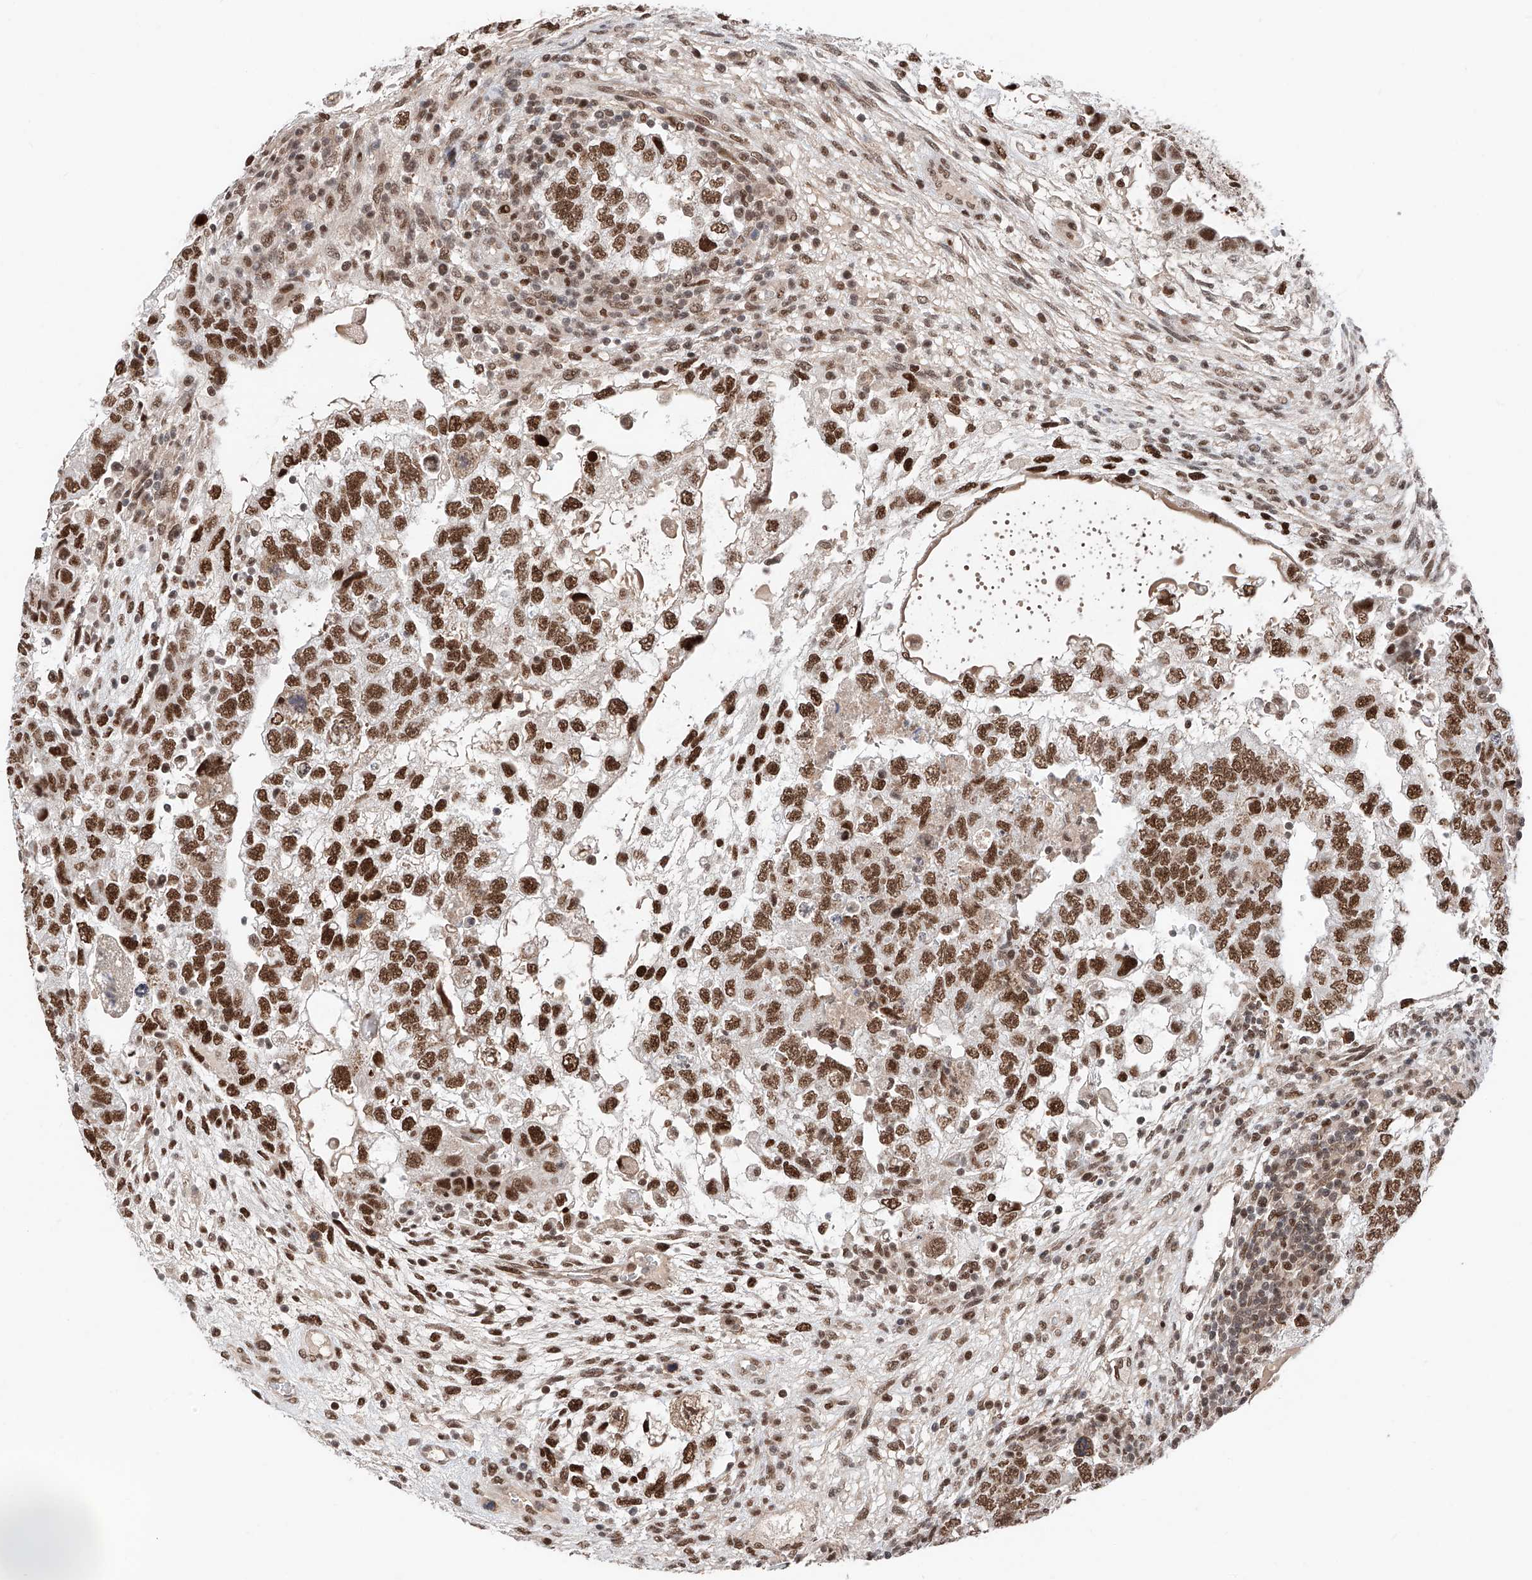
{"staining": {"intensity": "strong", "quantity": ">75%", "location": "nuclear"}, "tissue": "testis cancer", "cell_type": "Tumor cells", "image_type": "cancer", "snomed": [{"axis": "morphology", "description": "Carcinoma, Embryonal, NOS"}, {"axis": "topography", "description": "Testis"}], "caption": "DAB (3,3'-diaminobenzidine) immunohistochemical staining of human embryonal carcinoma (testis) reveals strong nuclear protein expression in about >75% of tumor cells.", "gene": "SNRNP200", "patient": {"sex": "male", "age": 37}}